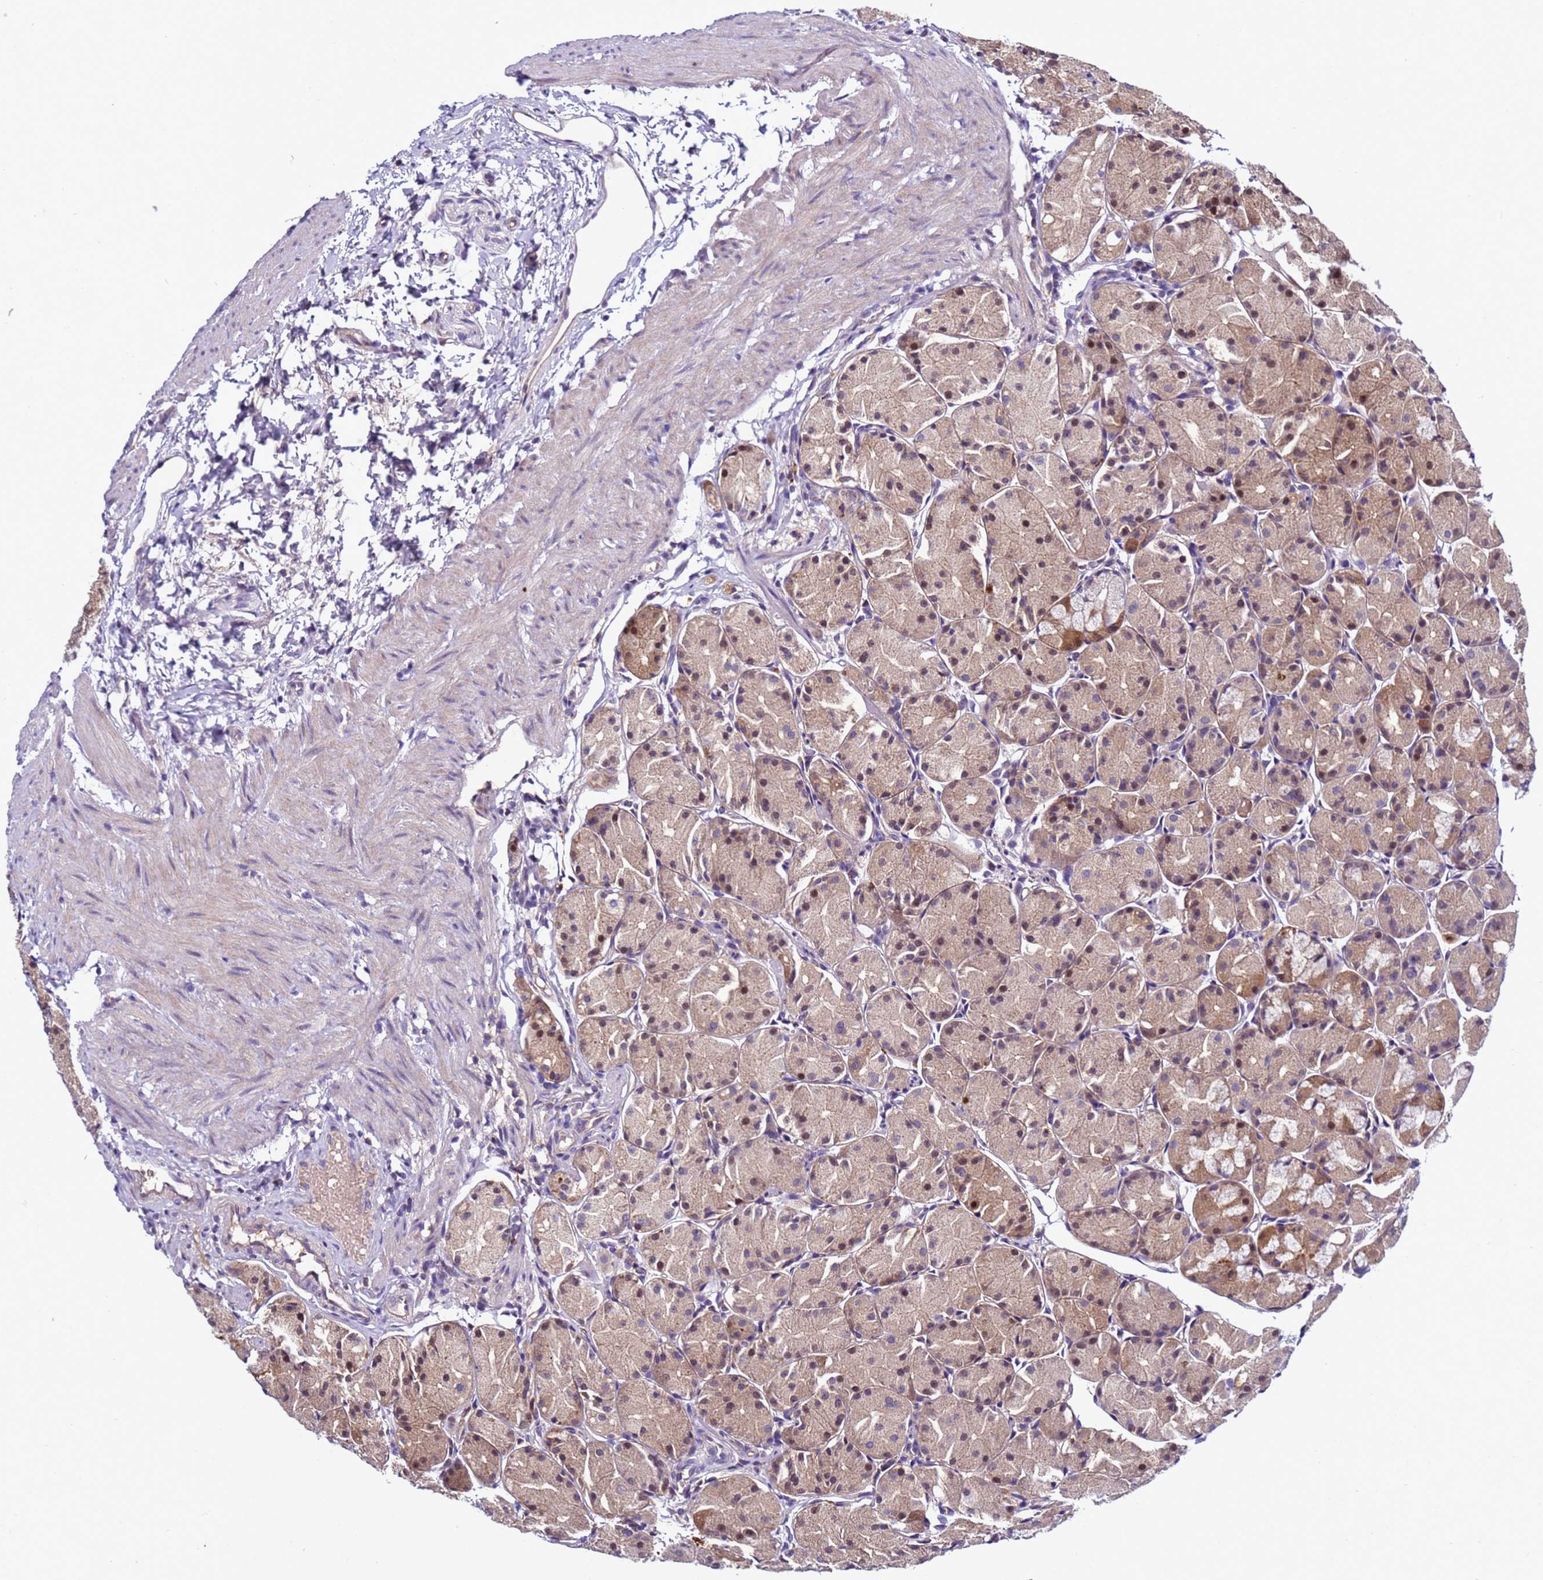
{"staining": {"intensity": "moderate", "quantity": ">75%", "location": "cytoplasmic/membranous,nuclear"}, "tissue": "stomach", "cell_type": "Glandular cells", "image_type": "normal", "snomed": [{"axis": "morphology", "description": "Normal tissue, NOS"}, {"axis": "topography", "description": "Stomach, upper"}], "caption": "Stomach stained with a protein marker reveals moderate staining in glandular cells.", "gene": "NAT1", "patient": {"sex": "male", "age": 47}}